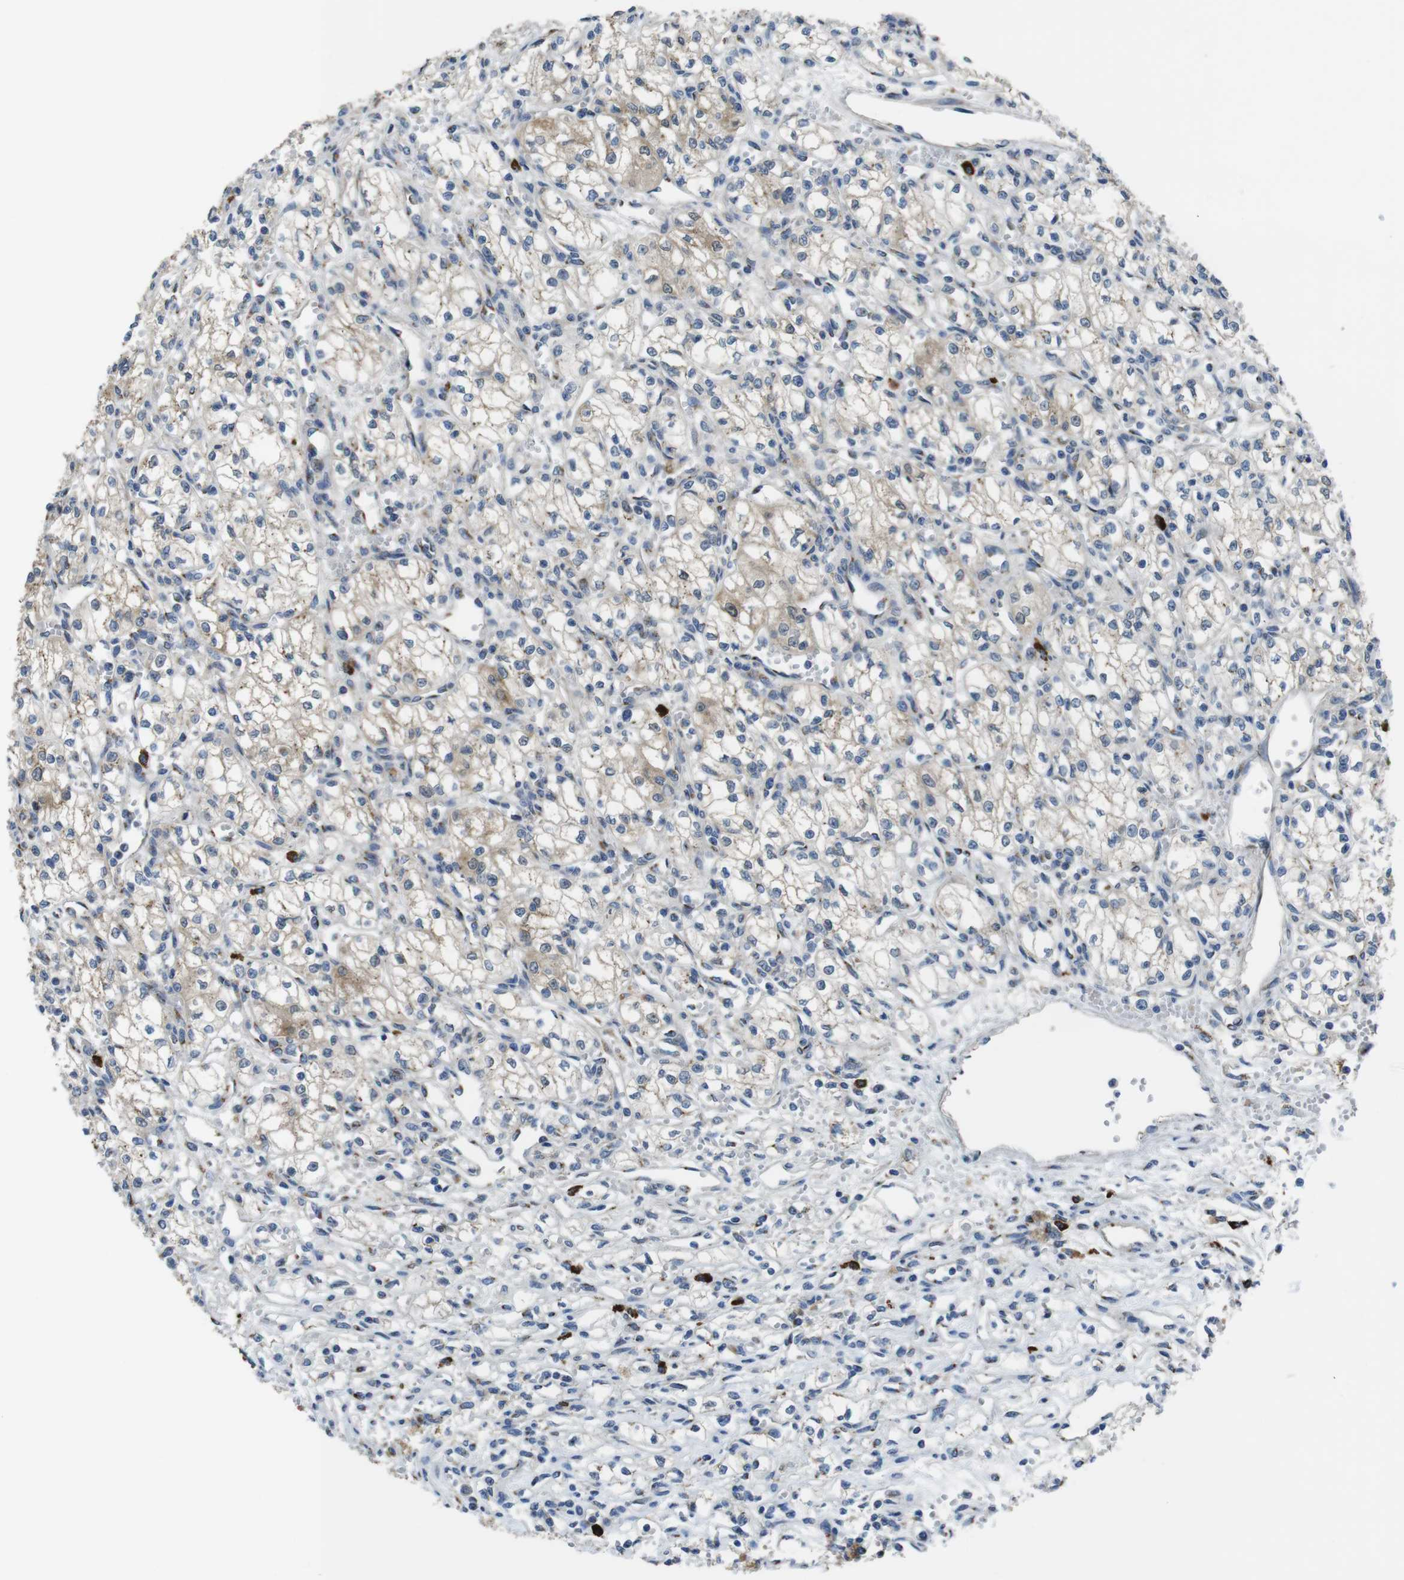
{"staining": {"intensity": "weak", "quantity": ">75%", "location": "cytoplasmic/membranous"}, "tissue": "renal cancer", "cell_type": "Tumor cells", "image_type": "cancer", "snomed": [{"axis": "morphology", "description": "Normal tissue, NOS"}, {"axis": "morphology", "description": "Adenocarcinoma, NOS"}, {"axis": "topography", "description": "Kidney"}], "caption": "Immunohistochemical staining of human adenocarcinoma (renal) shows weak cytoplasmic/membranous protein staining in about >75% of tumor cells.", "gene": "RAB6A", "patient": {"sex": "male", "age": 59}}